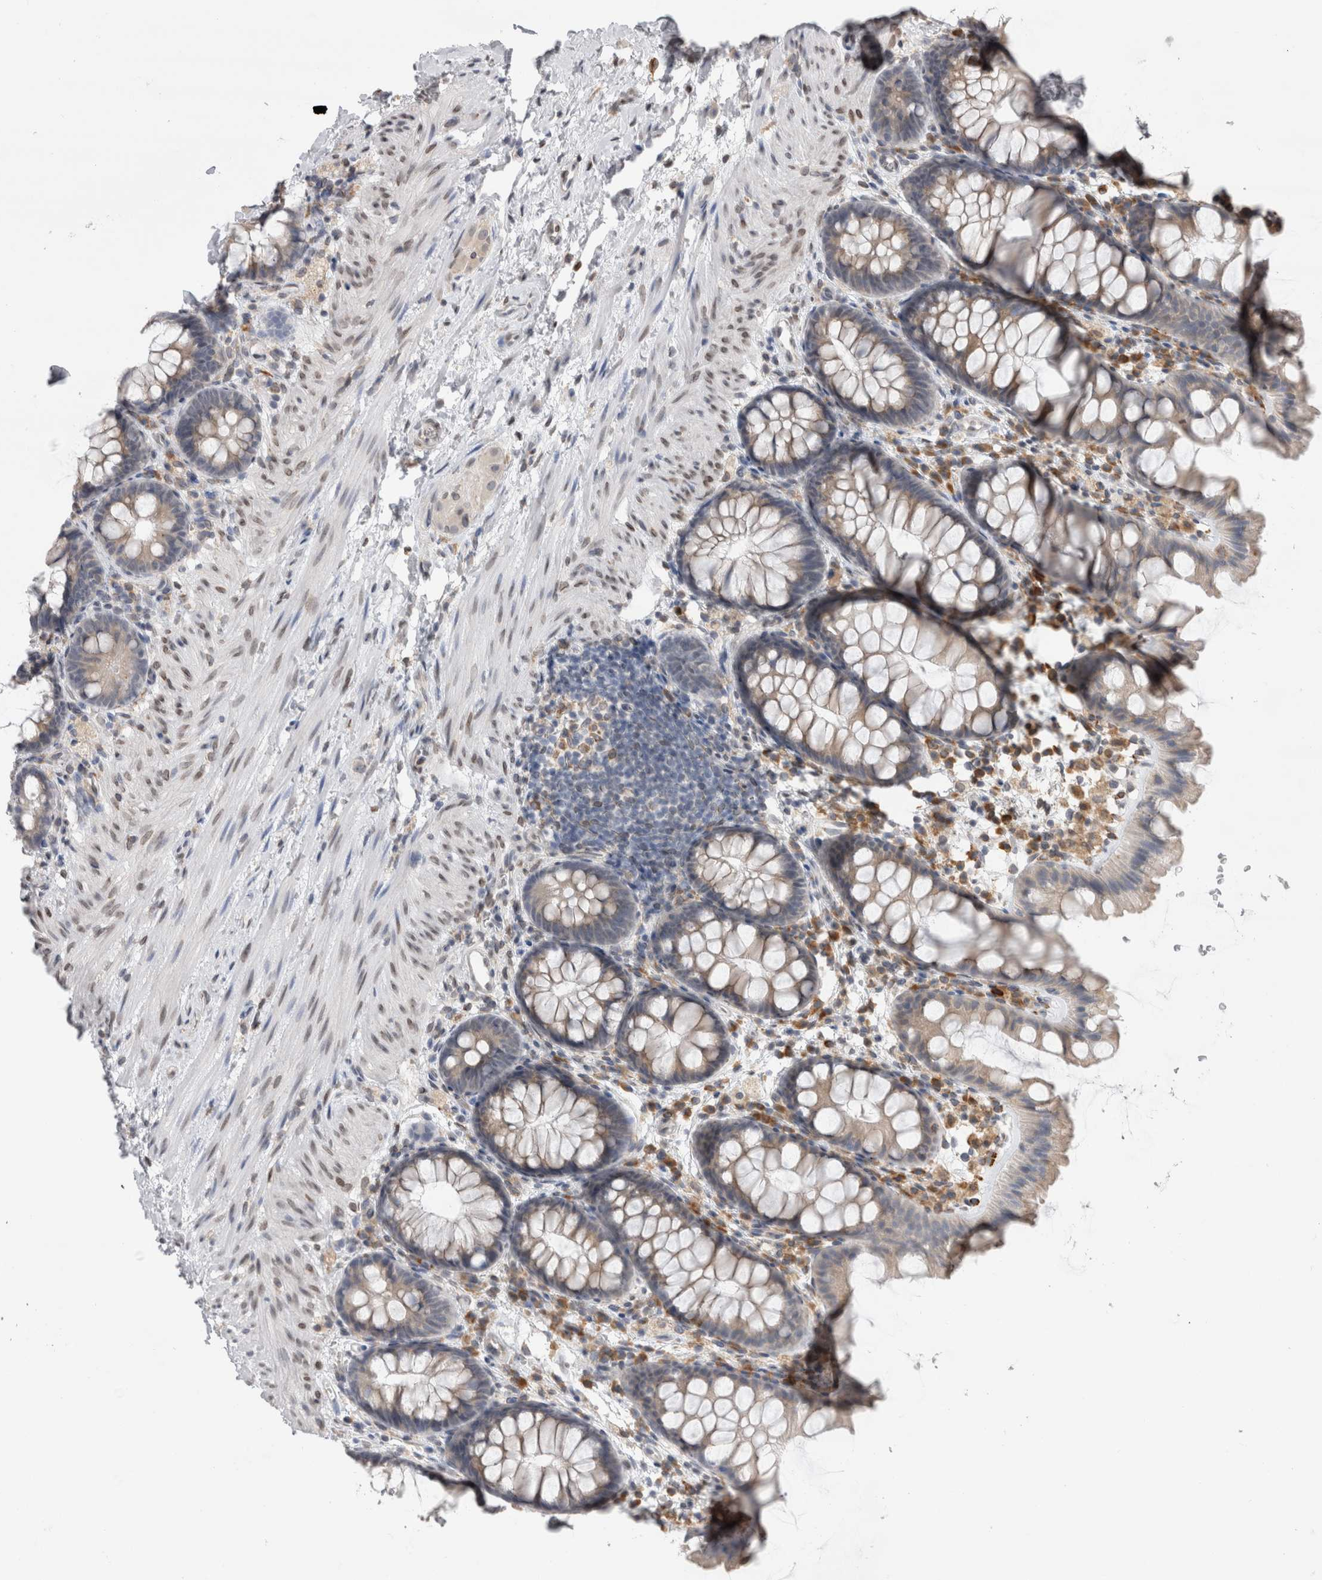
{"staining": {"intensity": "negative", "quantity": "none", "location": "none"}, "tissue": "colon", "cell_type": "Endothelial cells", "image_type": "normal", "snomed": [{"axis": "morphology", "description": "Normal tissue, NOS"}, {"axis": "topography", "description": "Colon"}], "caption": "A histopathology image of colon stained for a protein displays no brown staining in endothelial cells. (Stains: DAB (3,3'-diaminobenzidine) immunohistochemistry with hematoxylin counter stain, Microscopy: brightfield microscopy at high magnification).", "gene": "VCPIP1", "patient": {"sex": "female", "age": 62}}